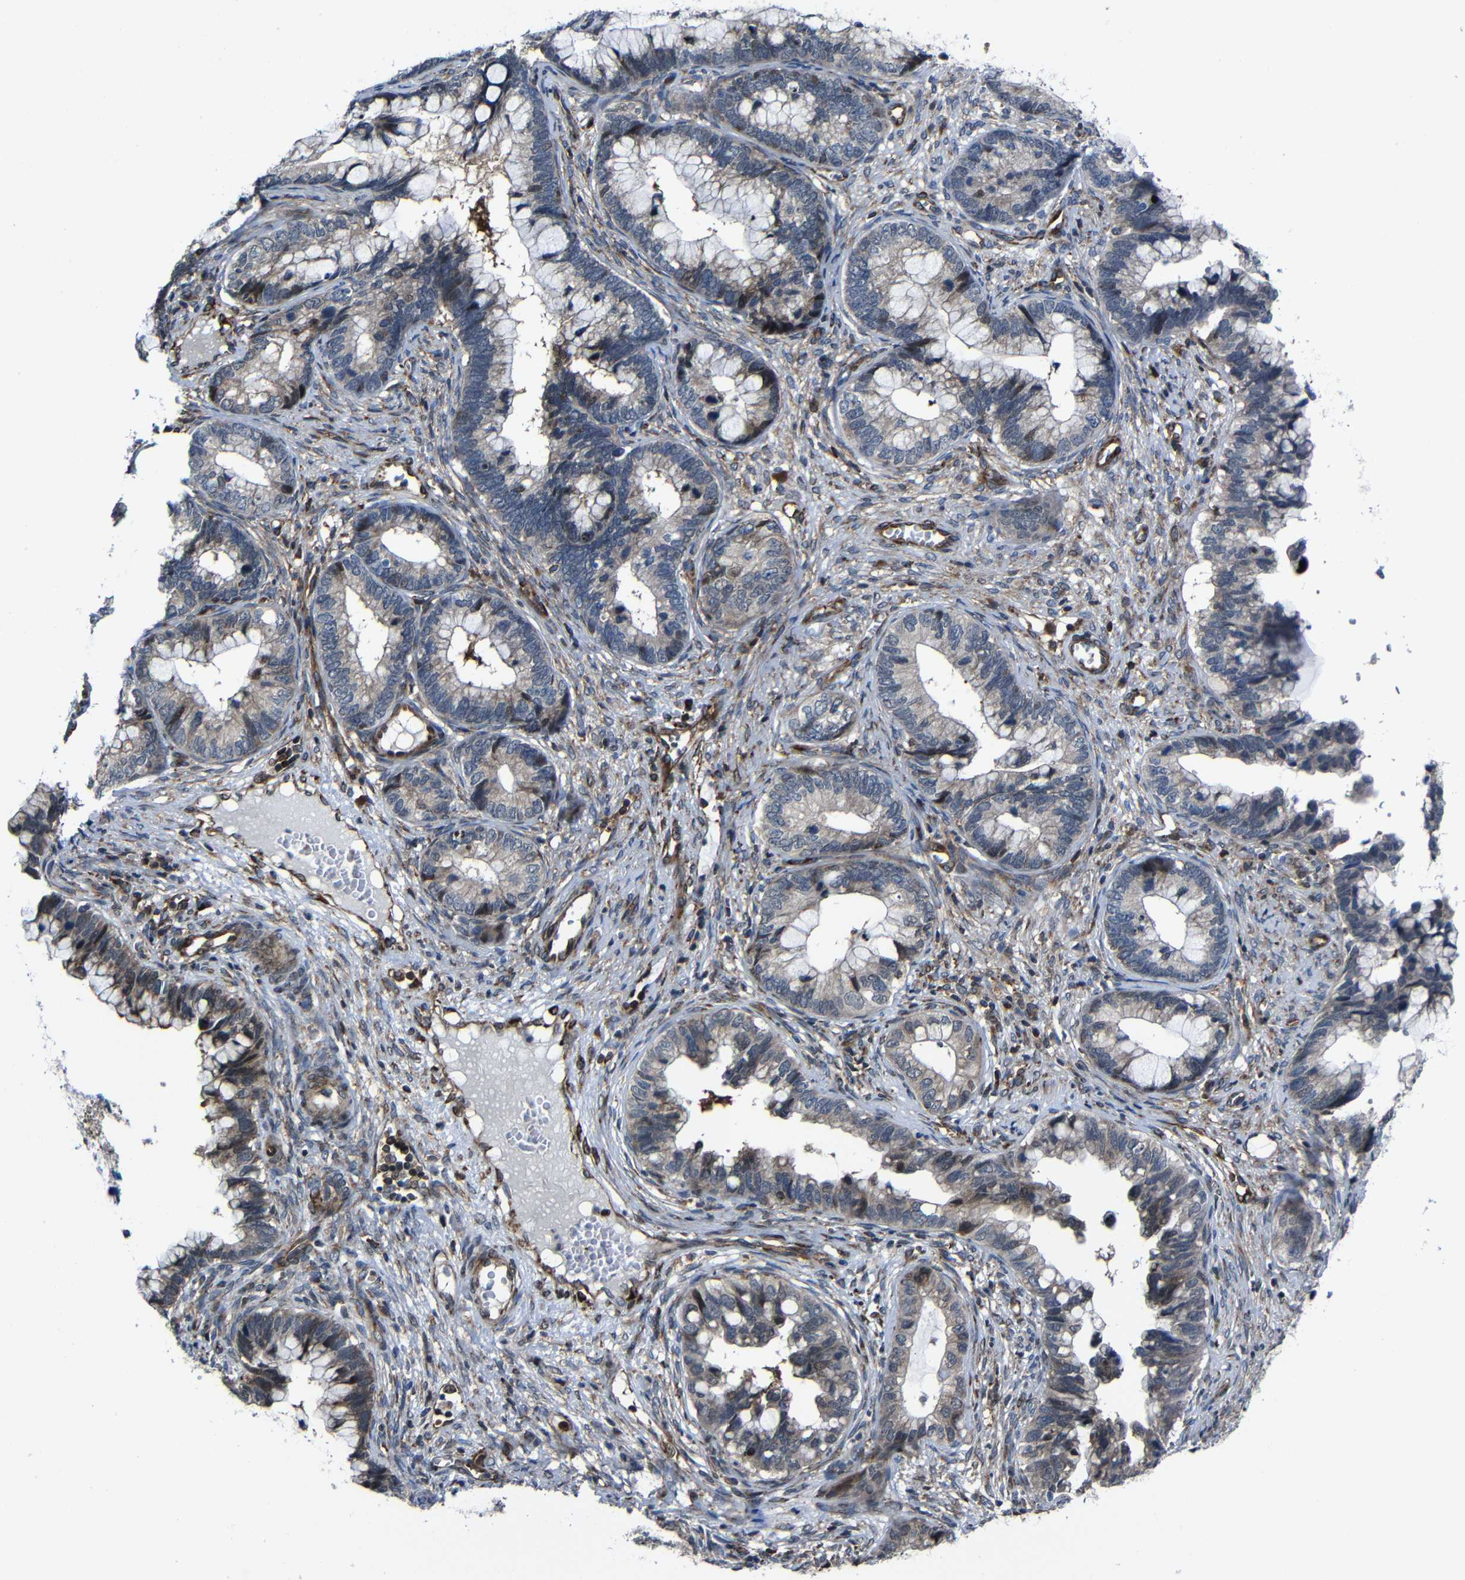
{"staining": {"intensity": "weak", "quantity": "<25%", "location": "cytoplasmic/membranous"}, "tissue": "cervical cancer", "cell_type": "Tumor cells", "image_type": "cancer", "snomed": [{"axis": "morphology", "description": "Adenocarcinoma, NOS"}, {"axis": "topography", "description": "Cervix"}], "caption": "Tumor cells are negative for brown protein staining in adenocarcinoma (cervical). Nuclei are stained in blue.", "gene": "KIAA0513", "patient": {"sex": "female", "age": 44}}